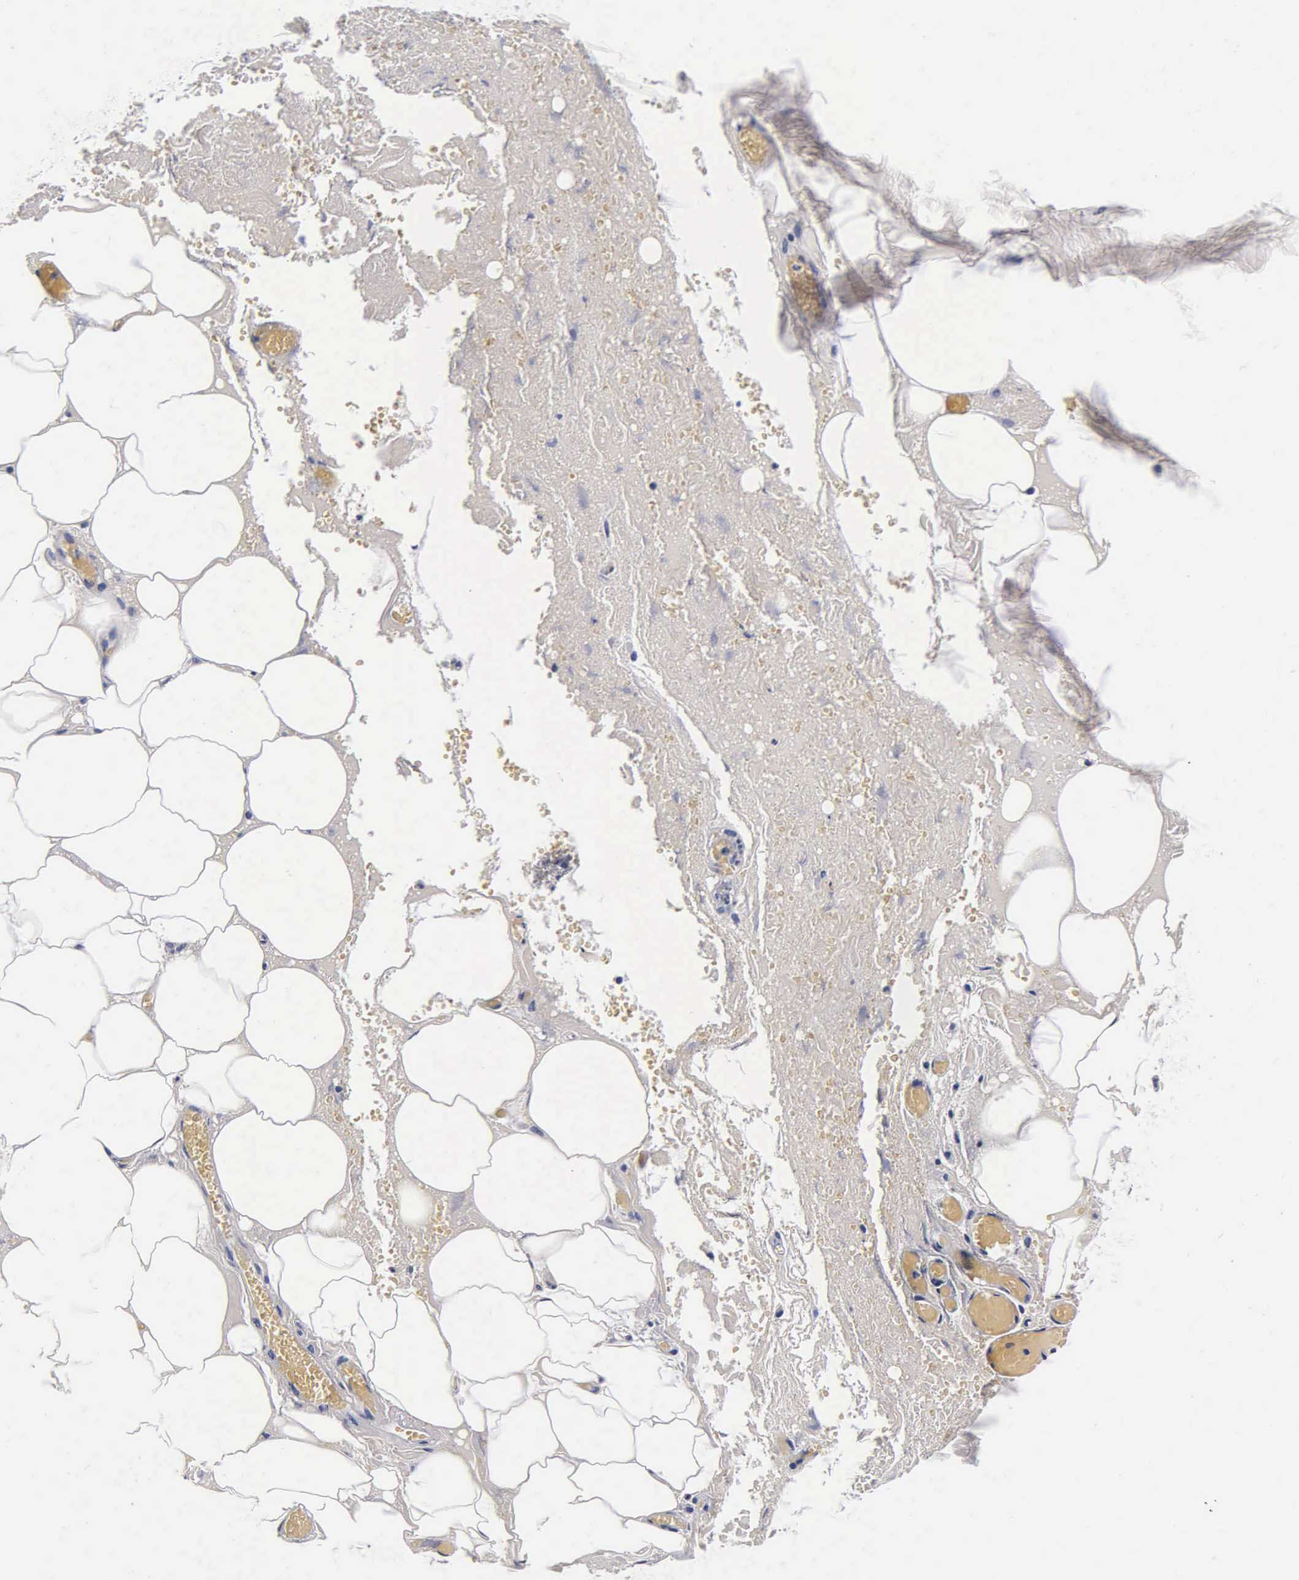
{"staining": {"intensity": "negative", "quantity": "none", "location": "none"}, "tissue": "smooth muscle", "cell_type": "Smooth muscle cells", "image_type": "normal", "snomed": [{"axis": "morphology", "description": "Normal tissue, NOS"}, {"axis": "topography", "description": "Uterus"}], "caption": "The IHC photomicrograph has no significant expression in smooth muscle cells of smooth muscle.", "gene": "INS", "patient": {"sex": "female", "age": 56}}